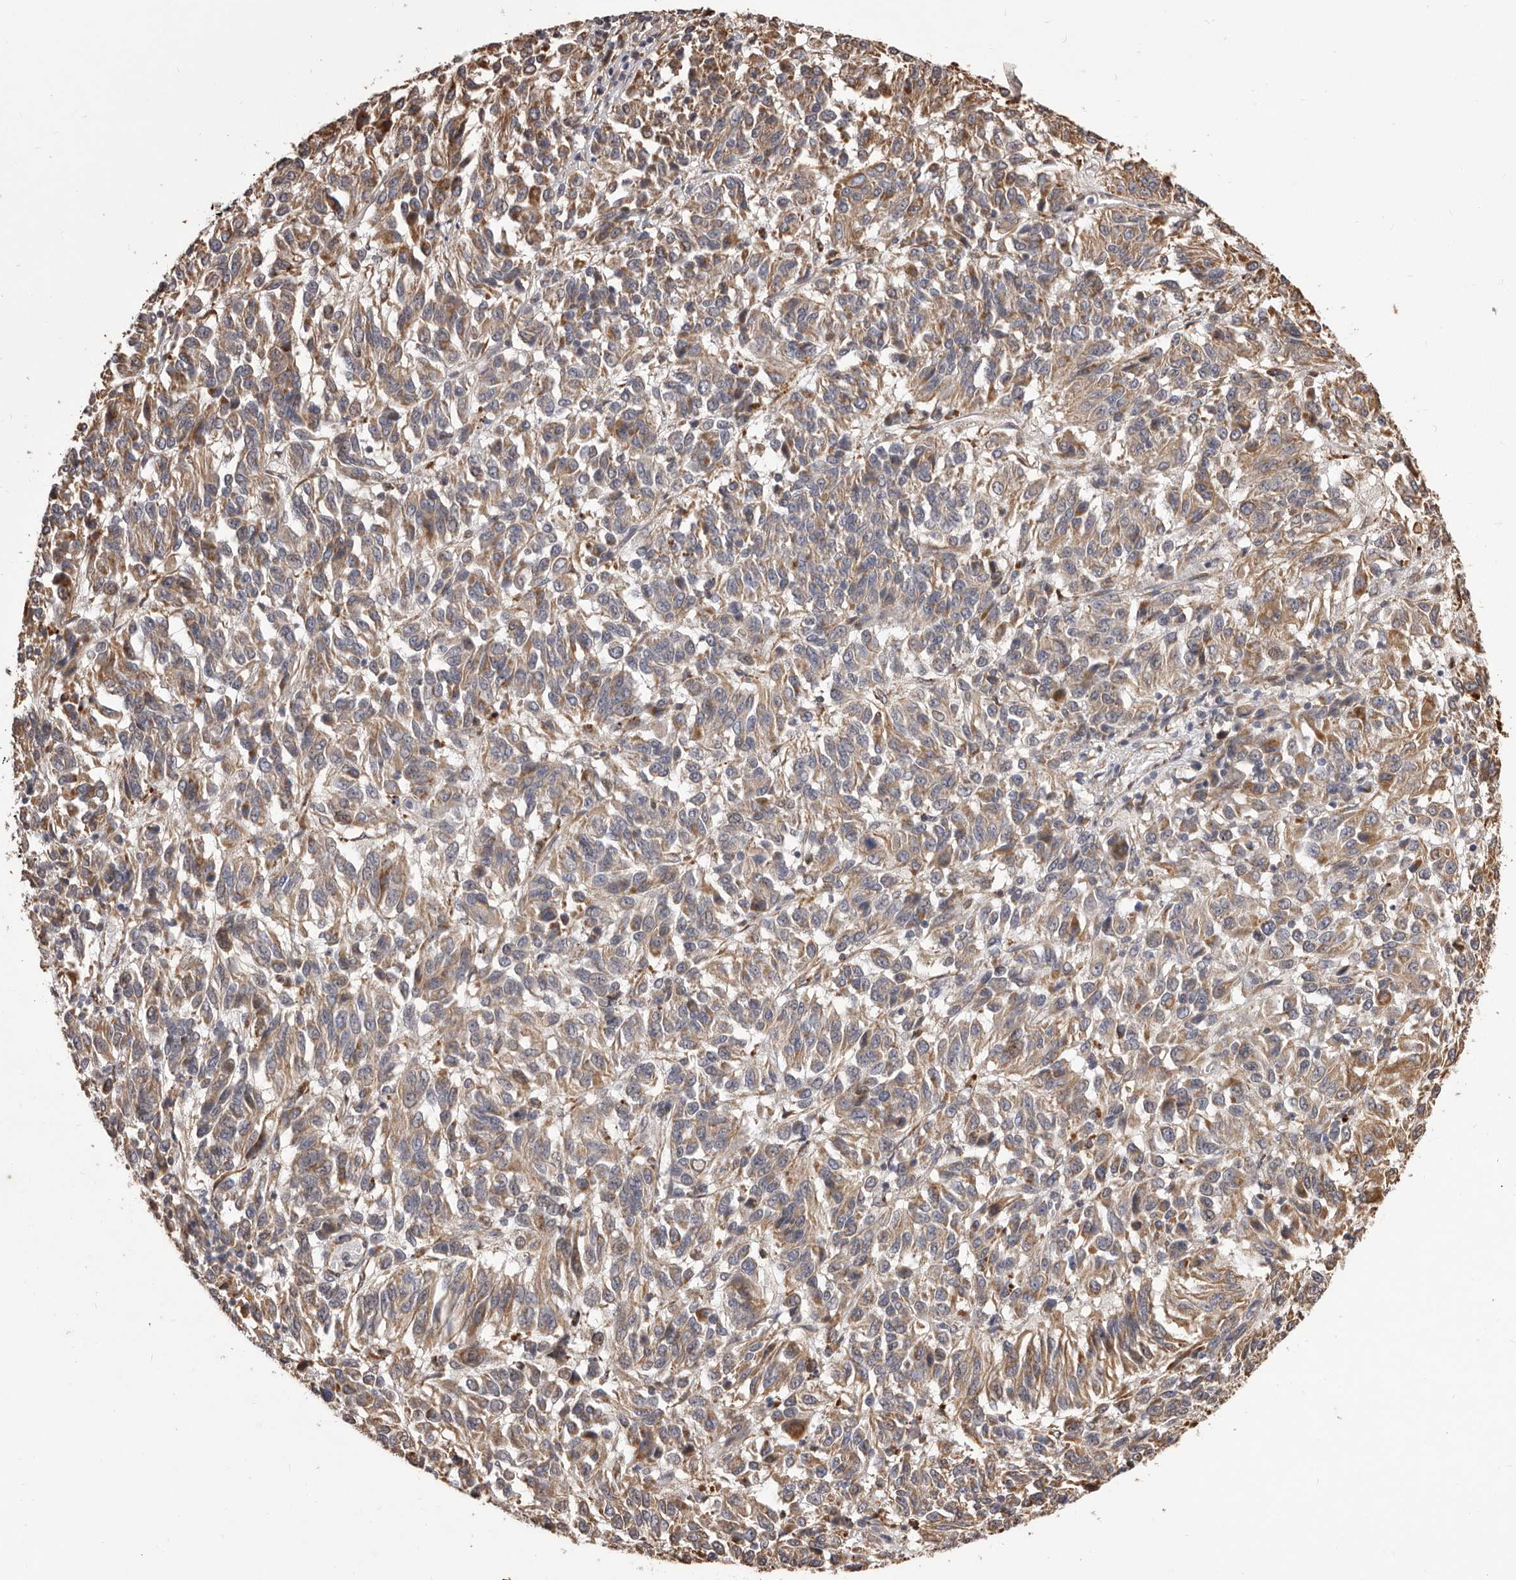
{"staining": {"intensity": "moderate", "quantity": "25%-75%", "location": "cytoplasmic/membranous"}, "tissue": "melanoma", "cell_type": "Tumor cells", "image_type": "cancer", "snomed": [{"axis": "morphology", "description": "Malignant melanoma, Metastatic site"}, {"axis": "topography", "description": "Lung"}], "caption": "Approximately 25%-75% of tumor cells in malignant melanoma (metastatic site) show moderate cytoplasmic/membranous protein expression as visualized by brown immunohistochemical staining.", "gene": "ALPK1", "patient": {"sex": "male", "age": 64}}